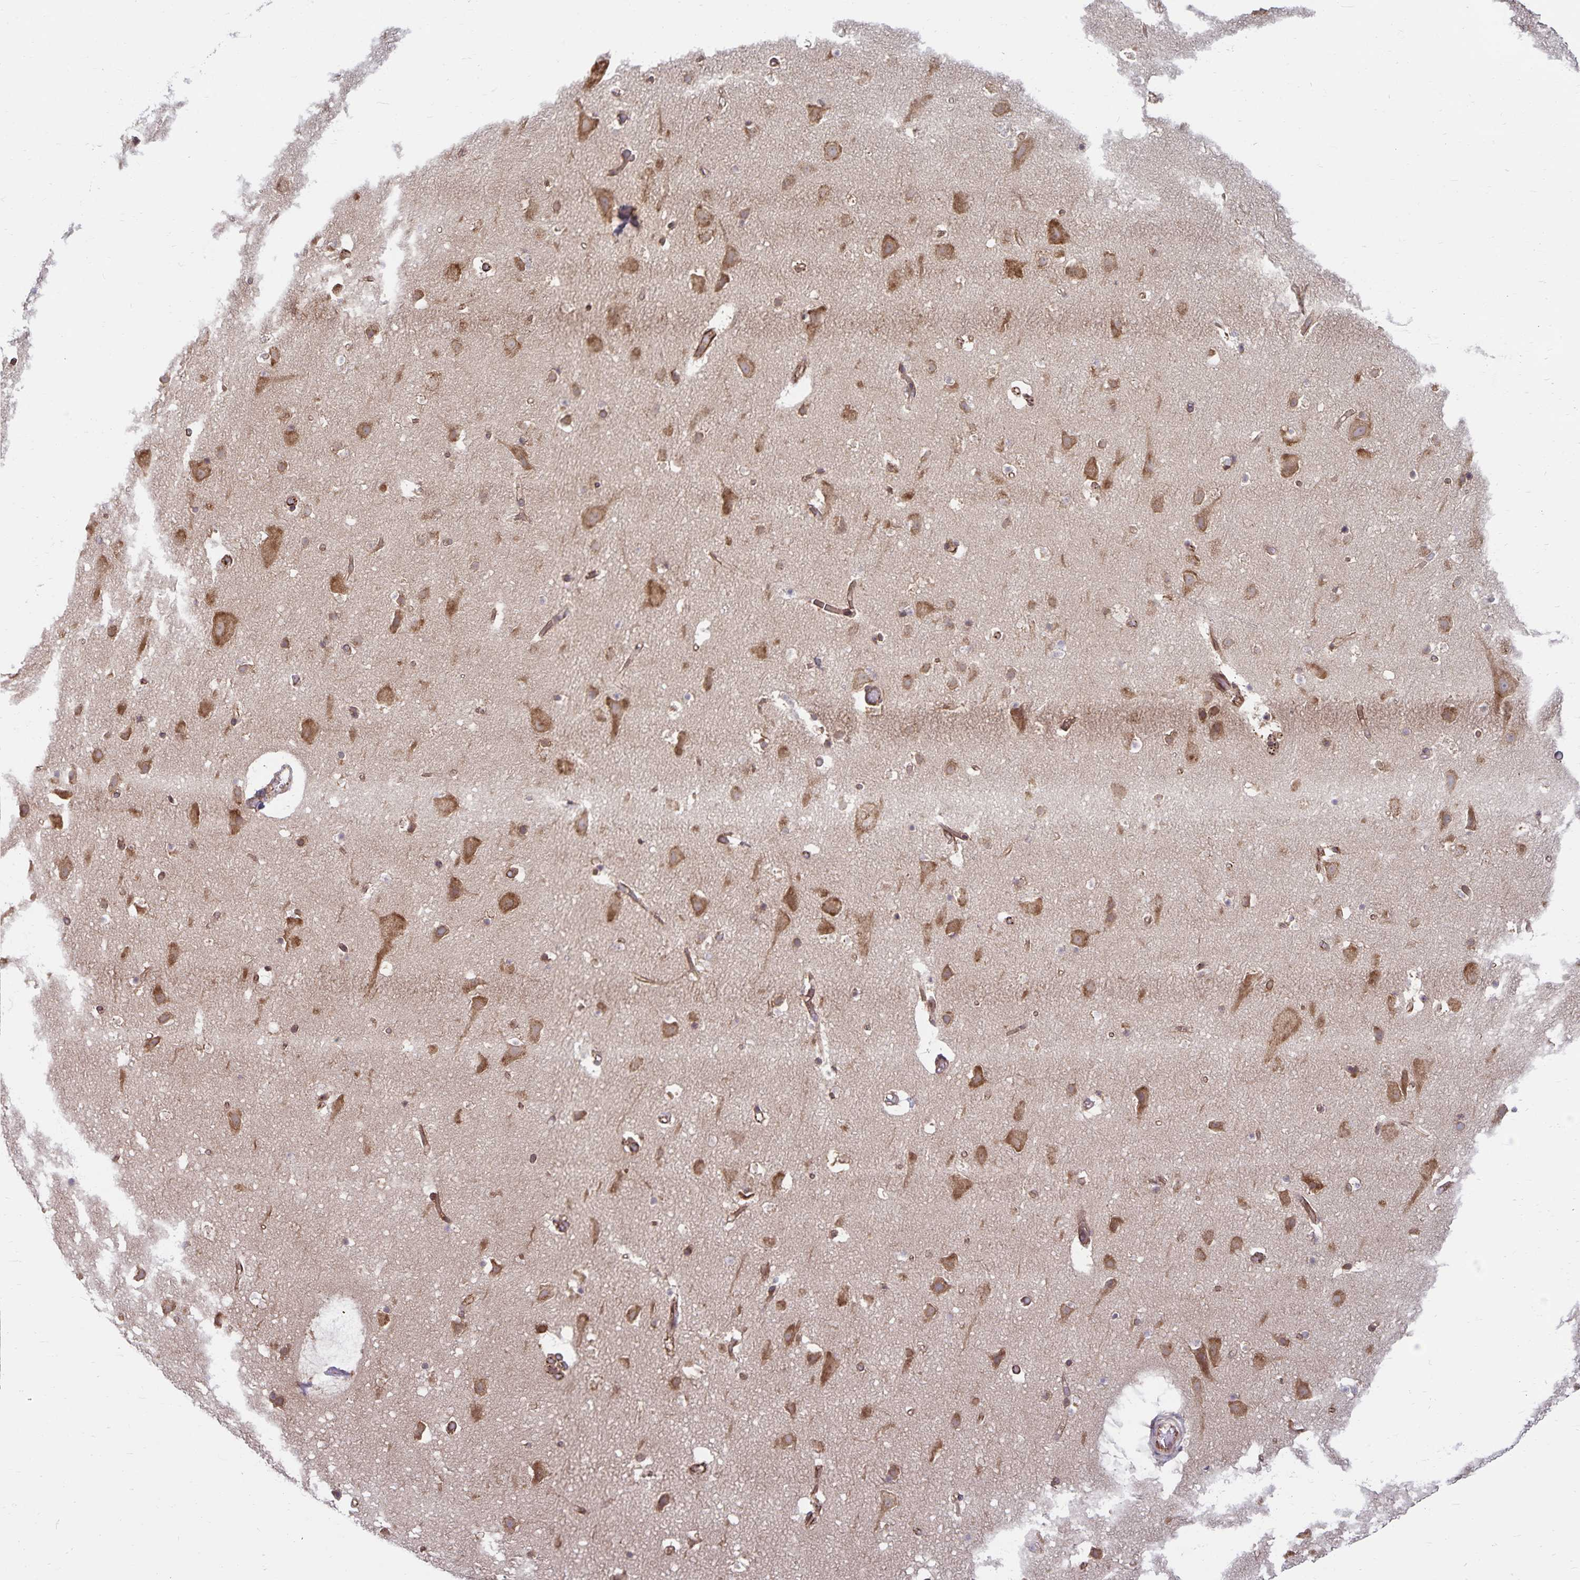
{"staining": {"intensity": "moderate", "quantity": "25%-75%", "location": "cytoplasmic/membranous"}, "tissue": "cerebral cortex", "cell_type": "Endothelial cells", "image_type": "normal", "snomed": [{"axis": "morphology", "description": "Normal tissue, NOS"}, {"axis": "topography", "description": "Cerebral cortex"}], "caption": "Endothelial cells reveal moderate cytoplasmic/membranous expression in approximately 25%-75% of cells in normal cerebral cortex. (DAB IHC, brown staining for protein, blue staining for nuclei).", "gene": "SEC62", "patient": {"sex": "female", "age": 42}}